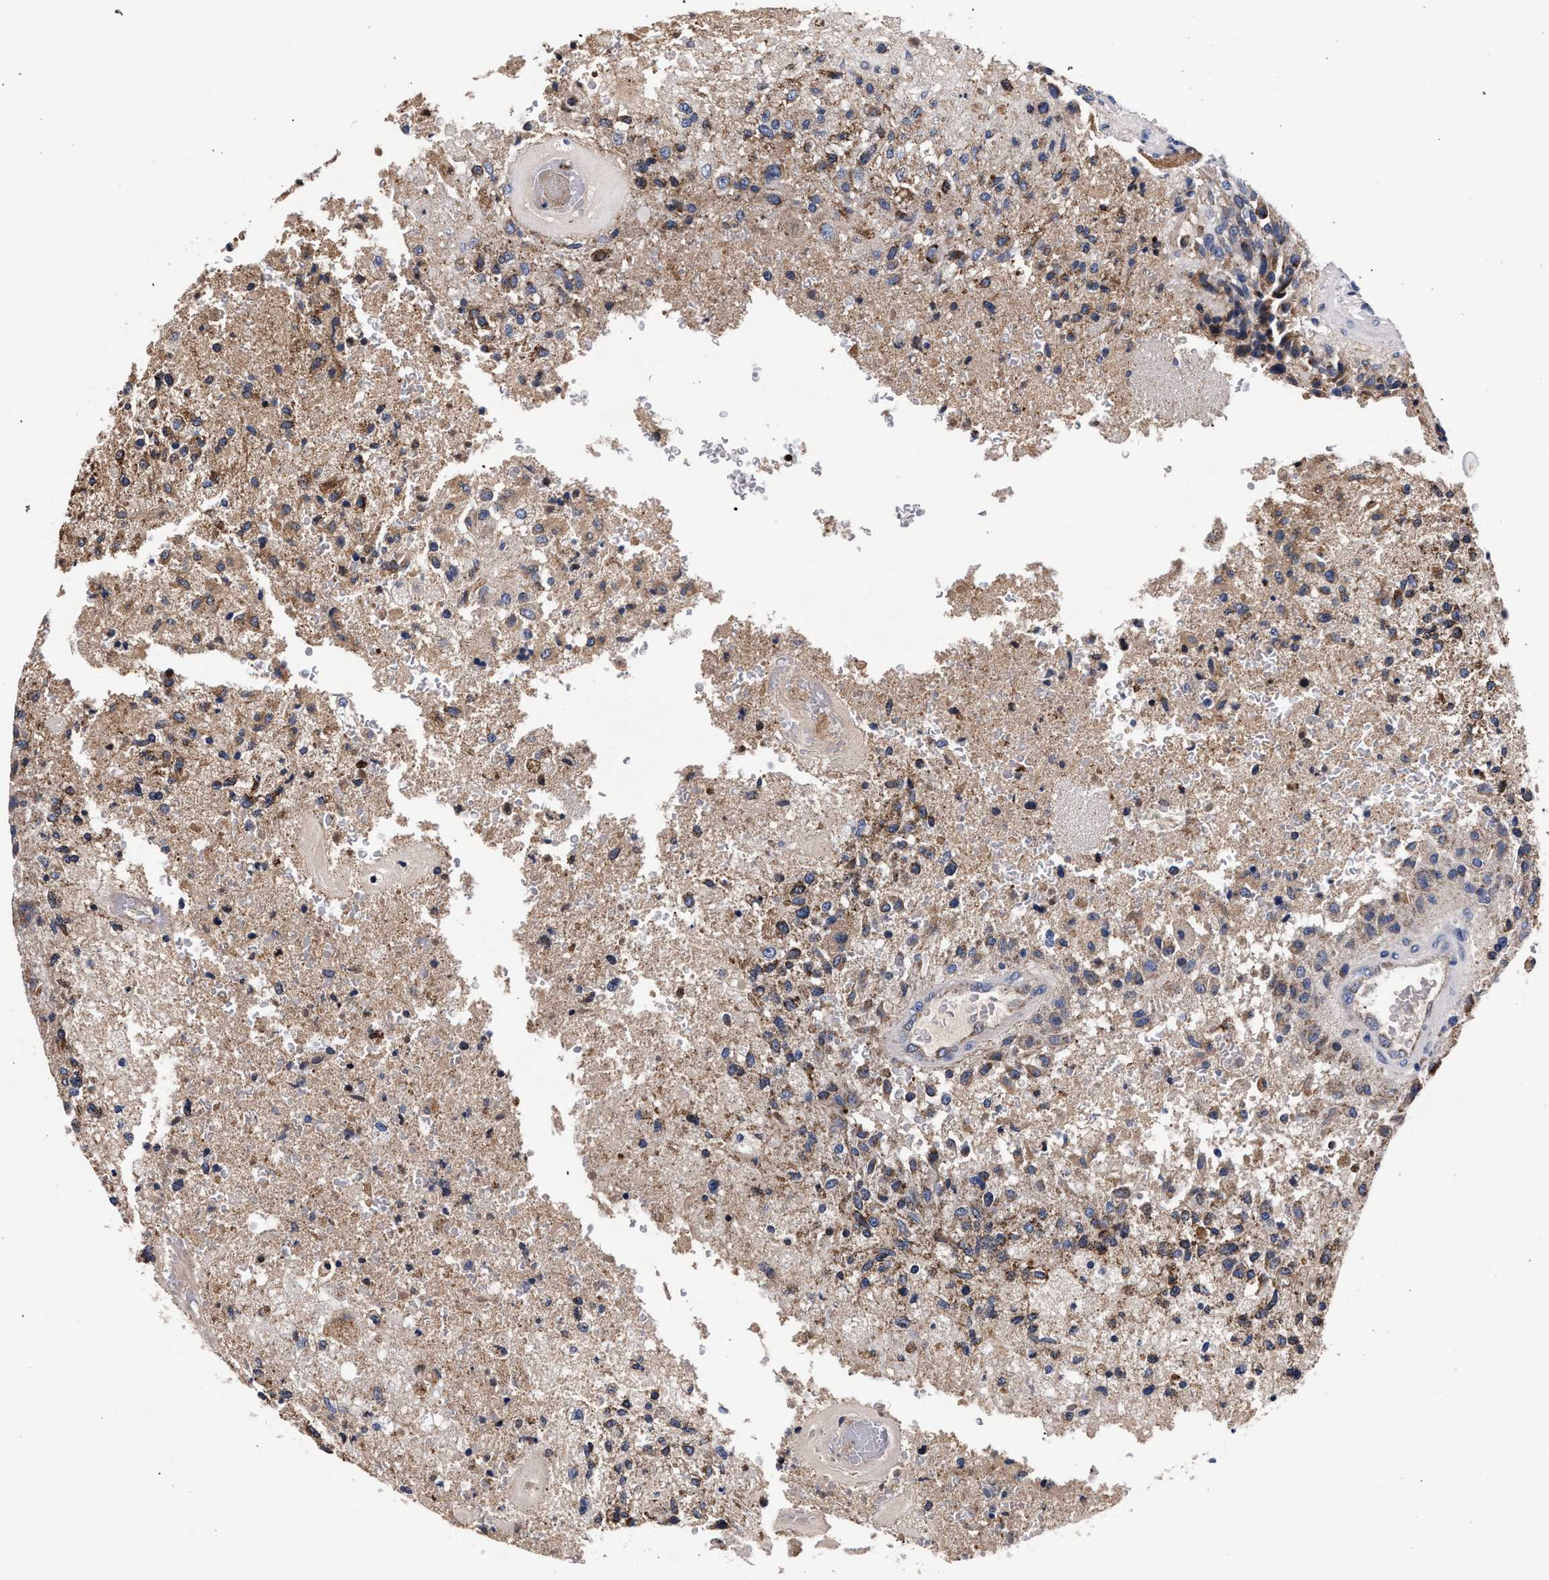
{"staining": {"intensity": "moderate", "quantity": "25%-75%", "location": "cytoplasmic/membranous"}, "tissue": "glioma", "cell_type": "Tumor cells", "image_type": "cancer", "snomed": [{"axis": "morphology", "description": "Normal tissue, NOS"}, {"axis": "morphology", "description": "Glioma, malignant, High grade"}, {"axis": "topography", "description": "Cerebral cortex"}], "caption": "Immunohistochemical staining of glioma displays medium levels of moderate cytoplasmic/membranous protein positivity in about 25%-75% of tumor cells. The protein is shown in brown color, while the nuclei are stained blue.", "gene": "ACOX1", "patient": {"sex": "male", "age": 77}}